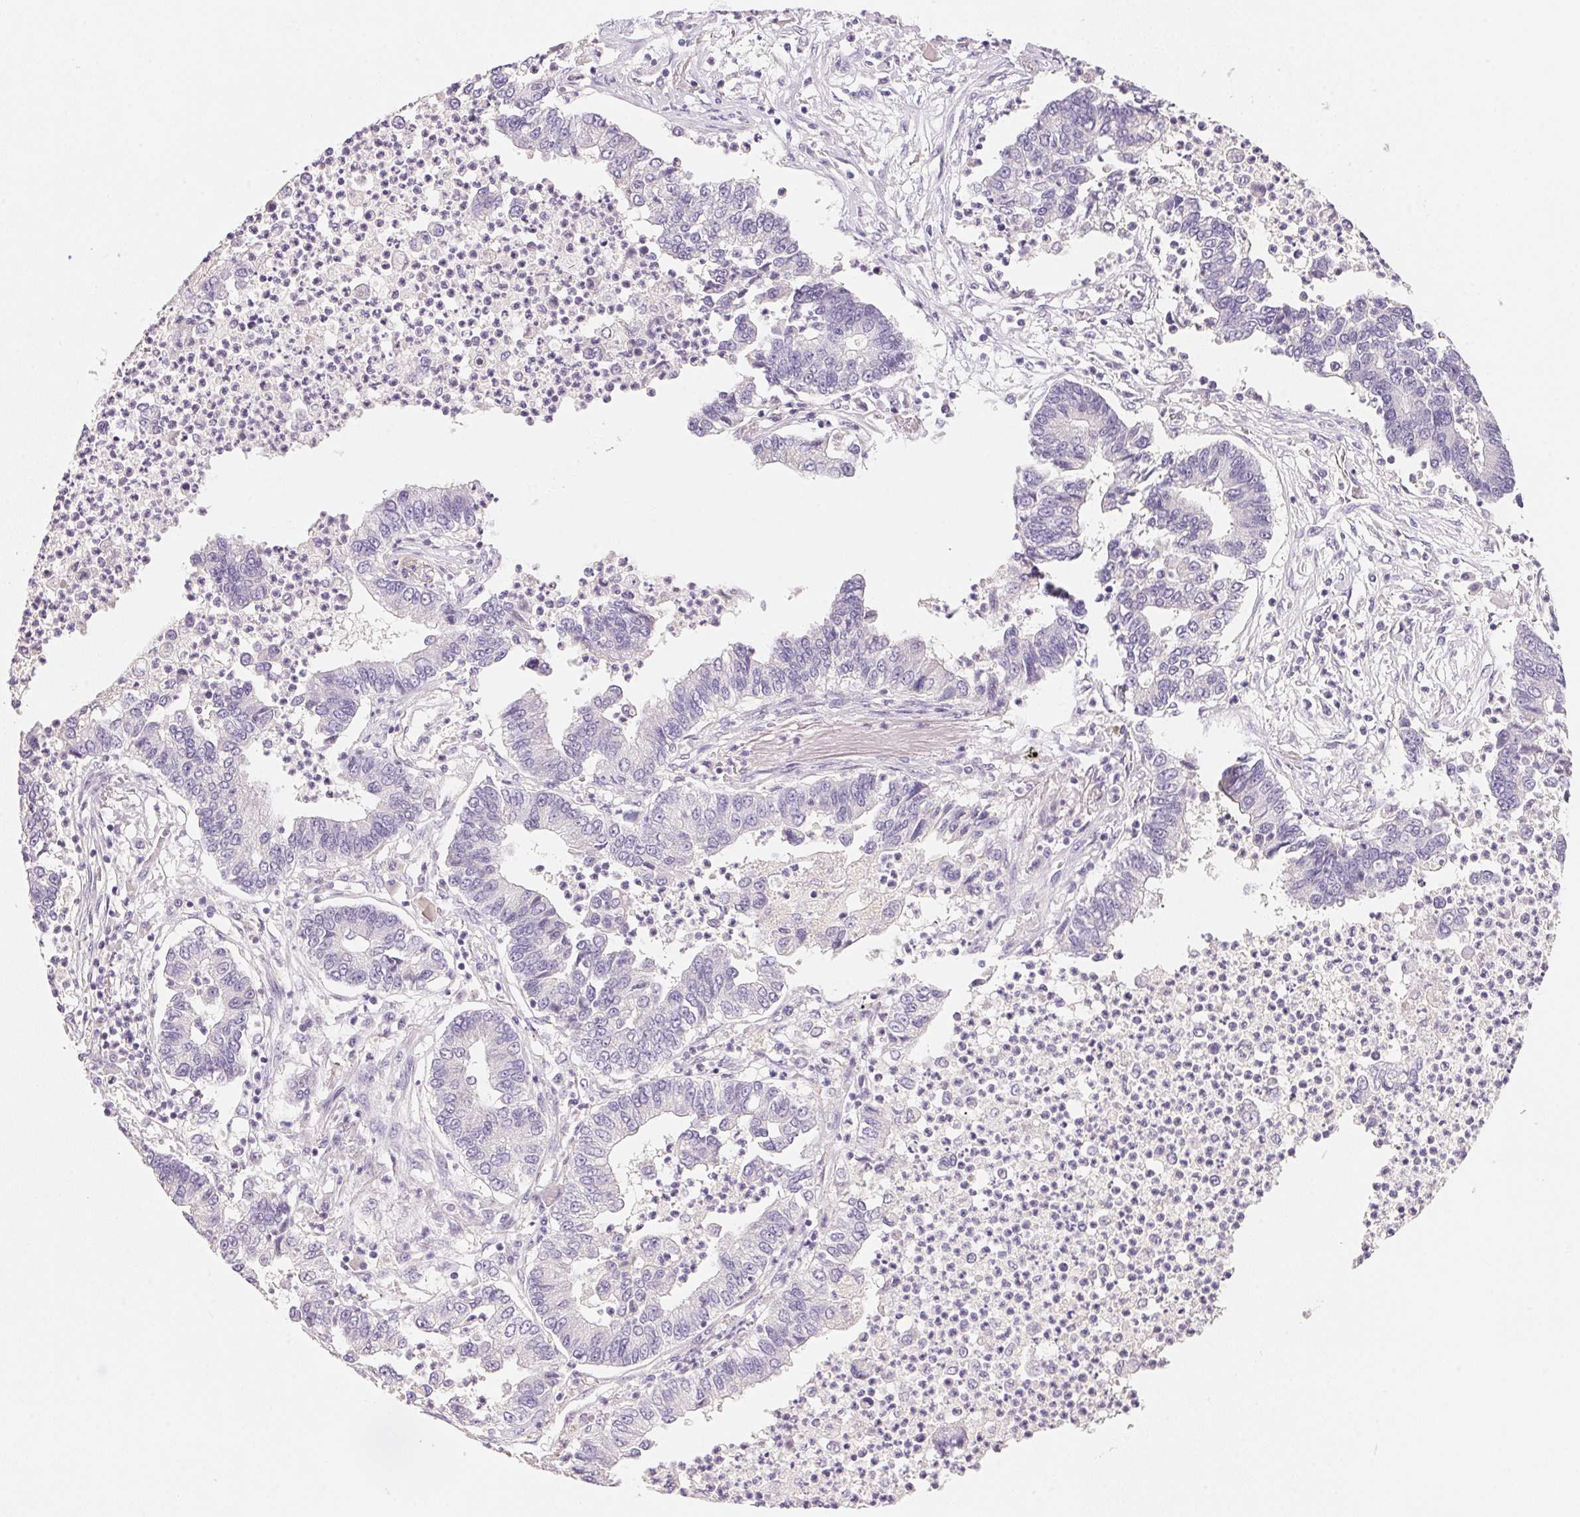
{"staining": {"intensity": "negative", "quantity": "none", "location": "none"}, "tissue": "lung cancer", "cell_type": "Tumor cells", "image_type": "cancer", "snomed": [{"axis": "morphology", "description": "Adenocarcinoma, NOS"}, {"axis": "topography", "description": "Lung"}], "caption": "An immunohistochemistry image of lung cancer is shown. There is no staining in tumor cells of lung cancer. (DAB immunohistochemistry with hematoxylin counter stain).", "gene": "MCOLN3", "patient": {"sex": "female", "age": 57}}